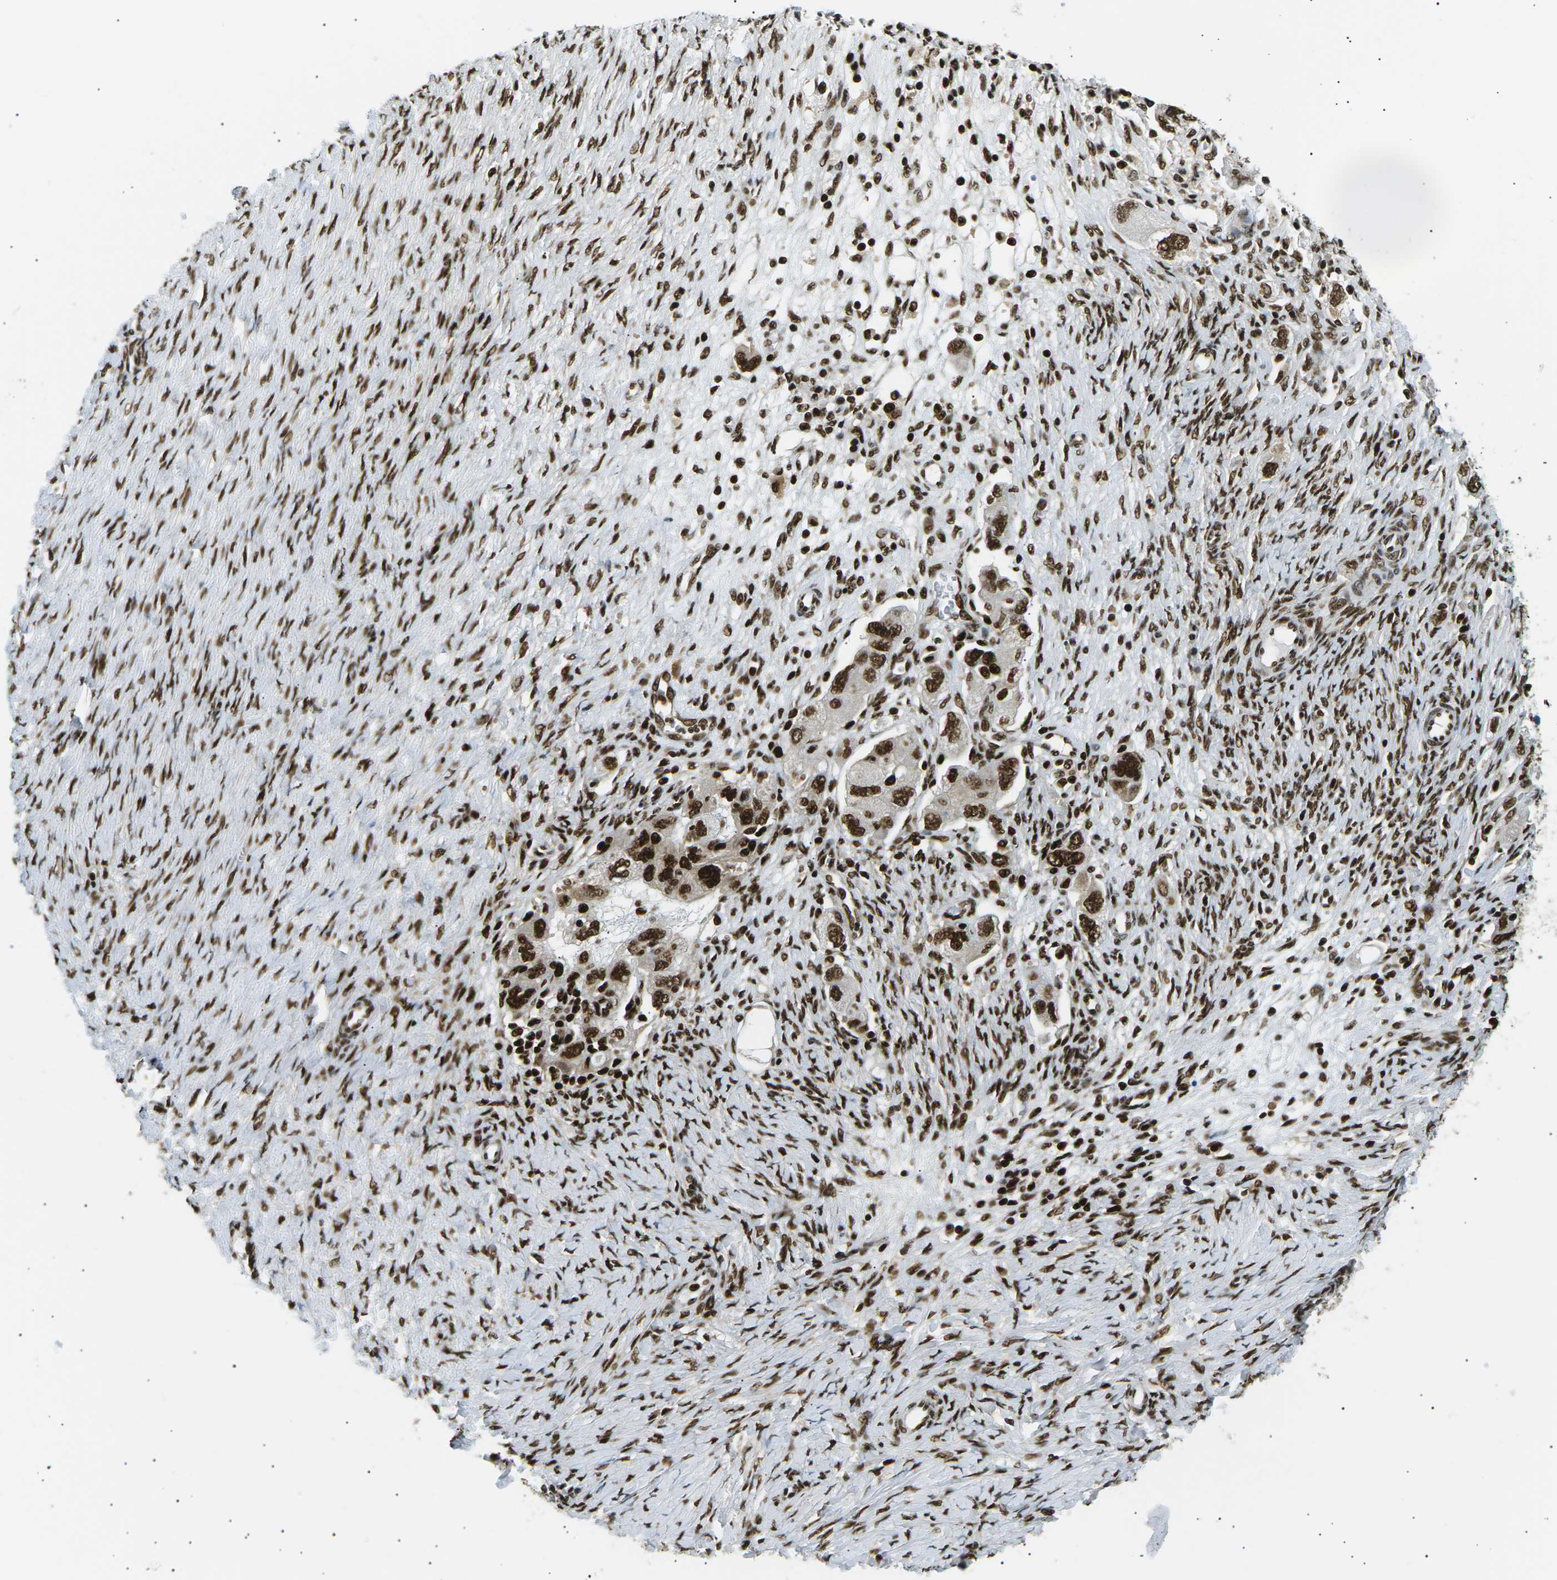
{"staining": {"intensity": "strong", "quantity": ">75%", "location": "nuclear"}, "tissue": "ovarian cancer", "cell_type": "Tumor cells", "image_type": "cancer", "snomed": [{"axis": "morphology", "description": "Carcinoma, NOS"}, {"axis": "morphology", "description": "Cystadenocarcinoma, serous, NOS"}, {"axis": "topography", "description": "Ovary"}], "caption": "This is a histology image of immunohistochemistry (IHC) staining of ovarian cancer, which shows strong expression in the nuclear of tumor cells.", "gene": "RPA2", "patient": {"sex": "female", "age": 69}}